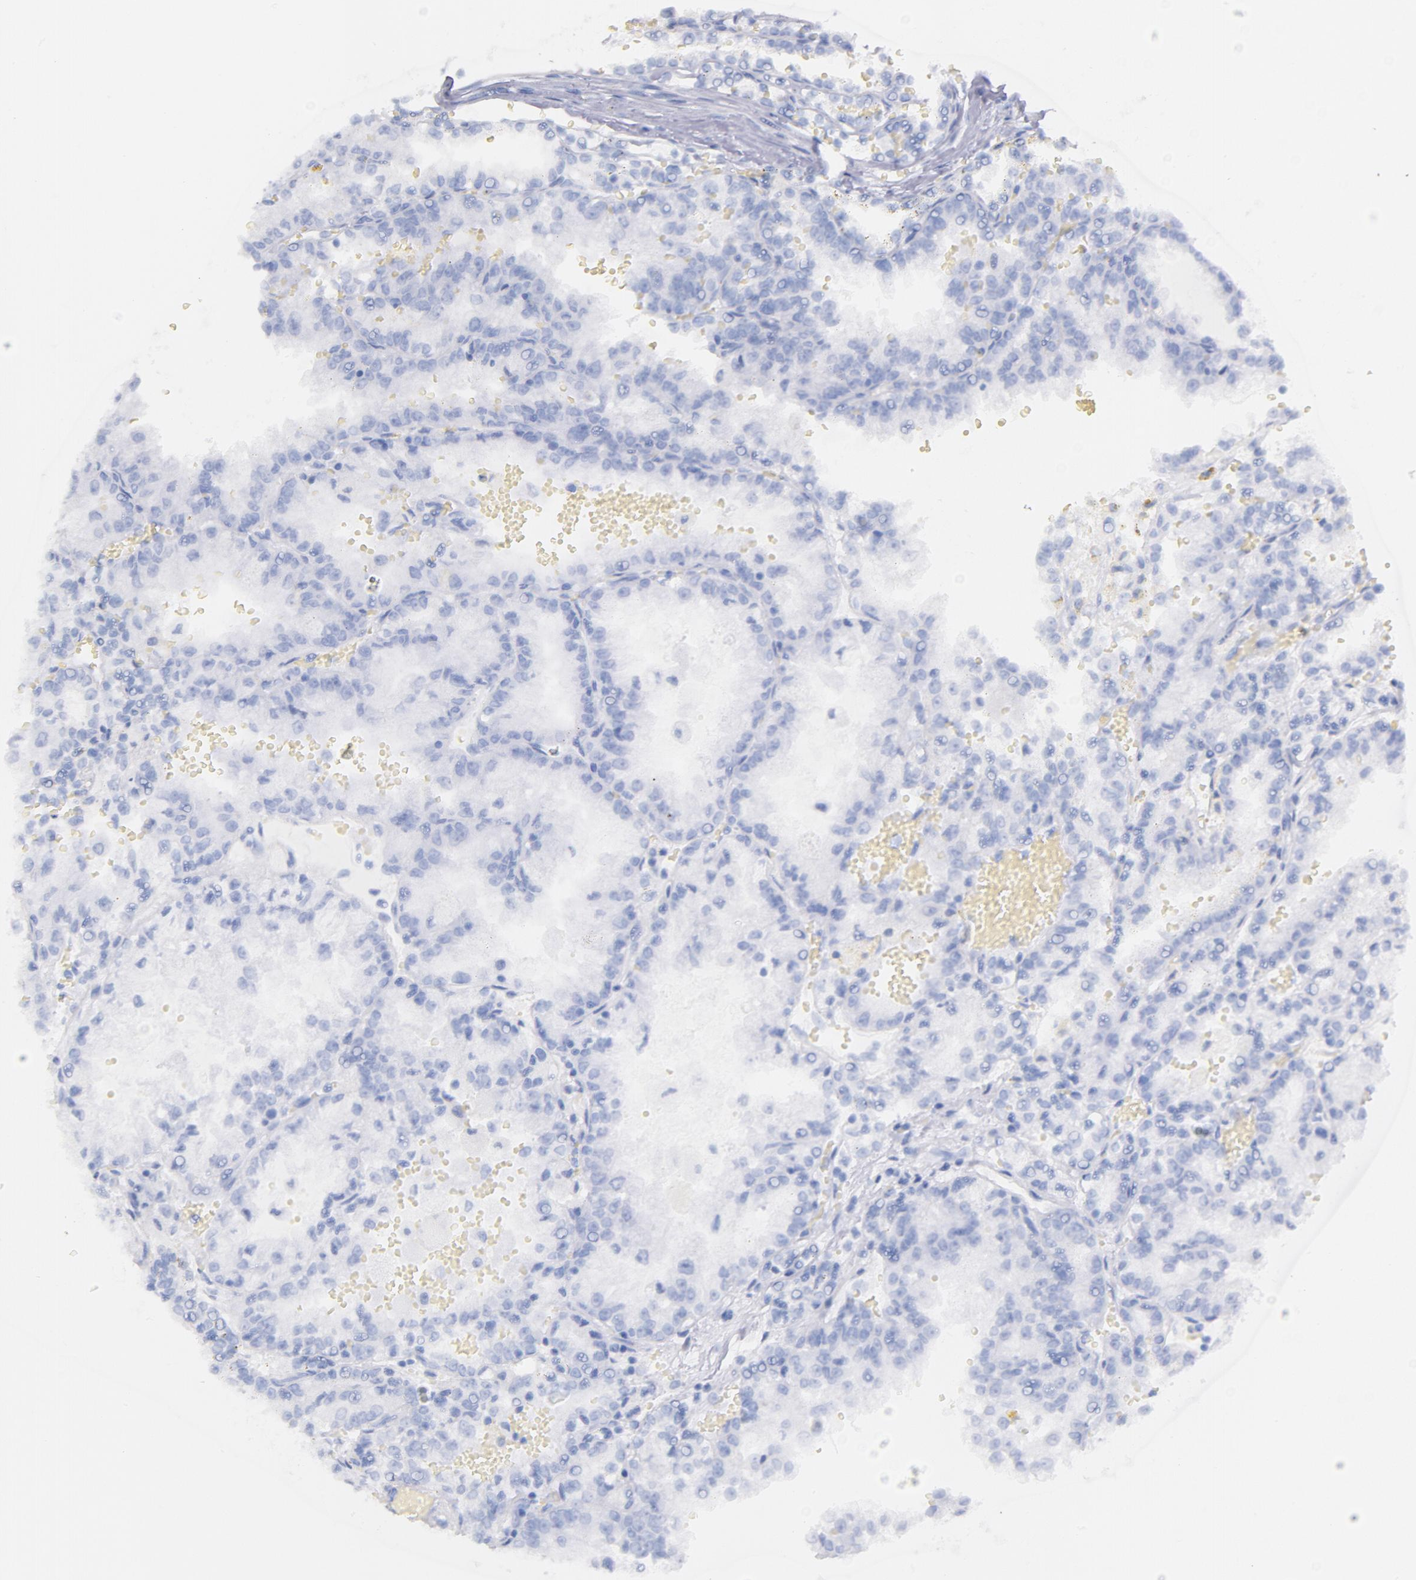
{"staining": {"intensity": "negative", "quantity": "none", "location": "none"}, "tissue": "renal cancer", "cell_type": "Tumor cells", "image_type": "cancer", "snomed": [{"axis": "morphology", "description": "Adenocarcinoma, NOS"}, {"axis": "topography", "description": "Kidney"}], "caption": "High power microscopy image of an IHC image of renal adenocarcinoma, revealing no significant positivity in tumor cells.", "gene": "CD44", "patient": {"sex": "female", "age": 56}}